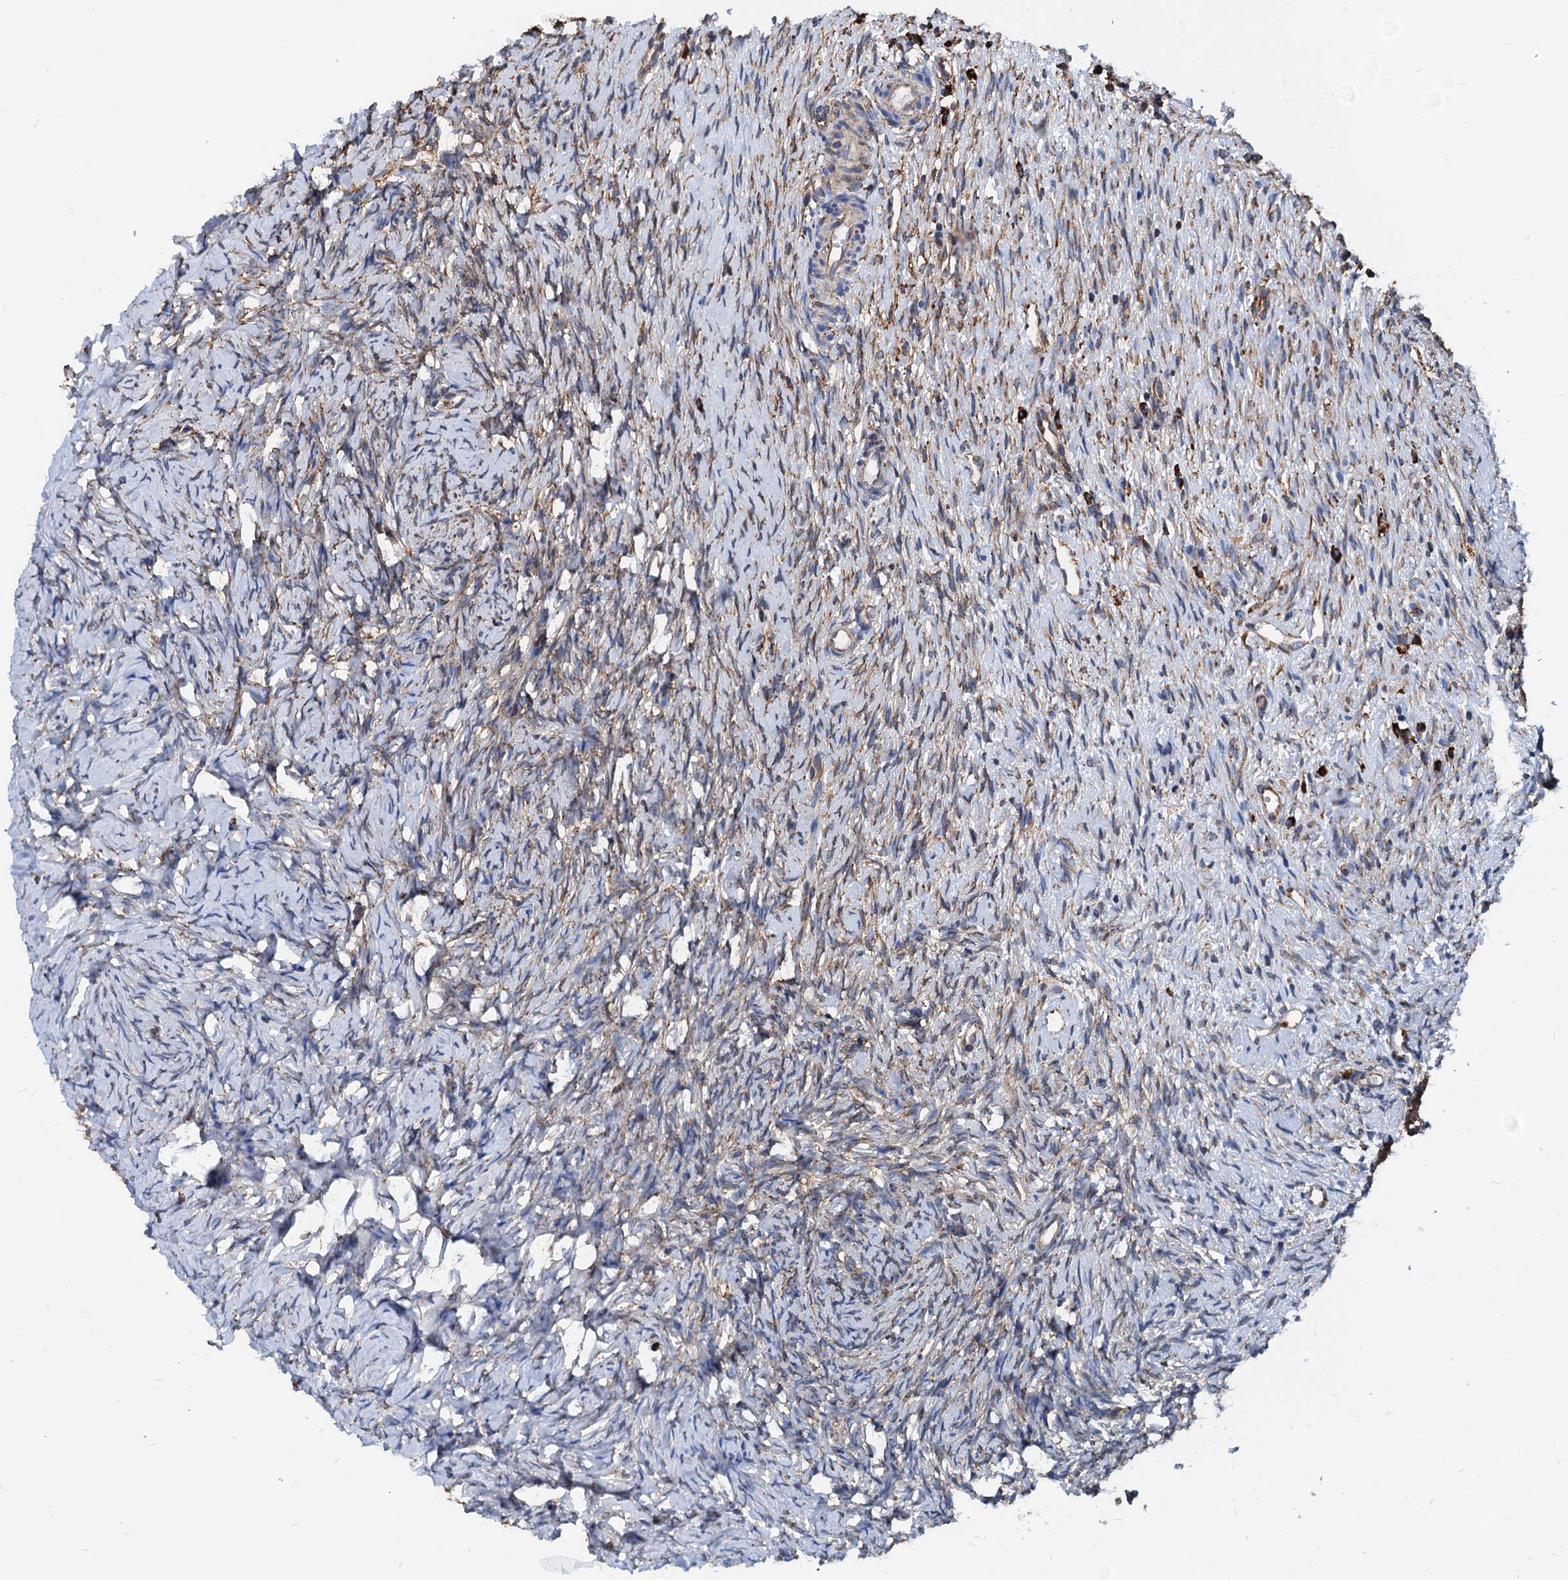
{"staining": {"intensity": "moderate", "quantity": "25%-75%", "location": "cytoplasmic/membranous"}, "tissue": "ovary", "cell_type": "Ovarian stroma cells", "image_type": "normal", "snomed": [{"axis": "morphology", "description": "Normal tissue, NOS"}, {"axis": "topography", "description": "Ovary"}], "caption": "A high-resolution micrograph shows immunohistochemistry (IHC) staining of normal ovary, which reveals moderate cytoplasmic/membranous positivity in about 25%-75% of ovarian stroma cells. (IHC, brightfield microscopy, high magnification).", "gene": "HSPA5", "patient": {"sex": "female", "age": 51}}